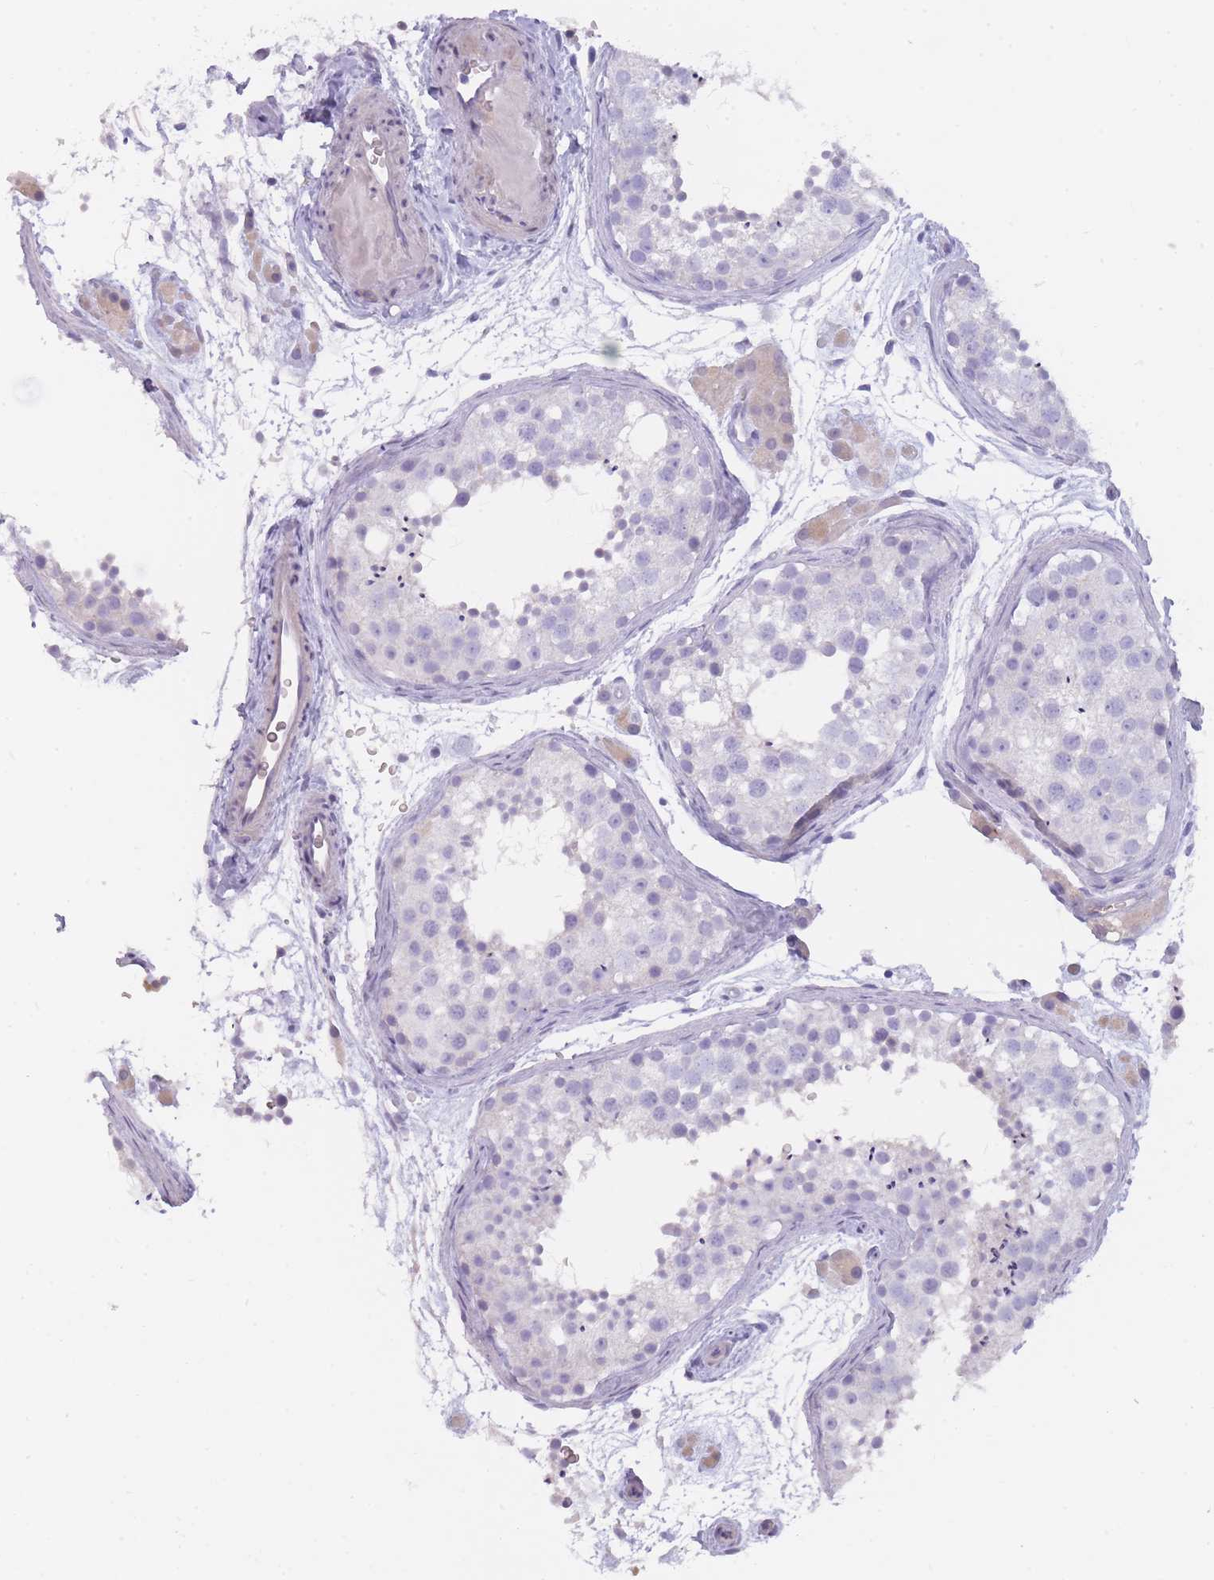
{"staining": {"intensity": "negative", "quantity": "none", "location": "none"}, "tissue": "testis", "cell_type": "Cells in seminiferous ducts", "image_type": "normal", "snomed": [{"axis": "morphology", "description": "Normal tissue, NOS"}, {"axis": "topography", "description": "Testis"}], "caption": "This is an immunohistochemistry image of unremarkable human testis. There is no staining in cells in seminiferous ducts.", "gene": "CR1L", "patient": {"sex": "male", "age": 41}}